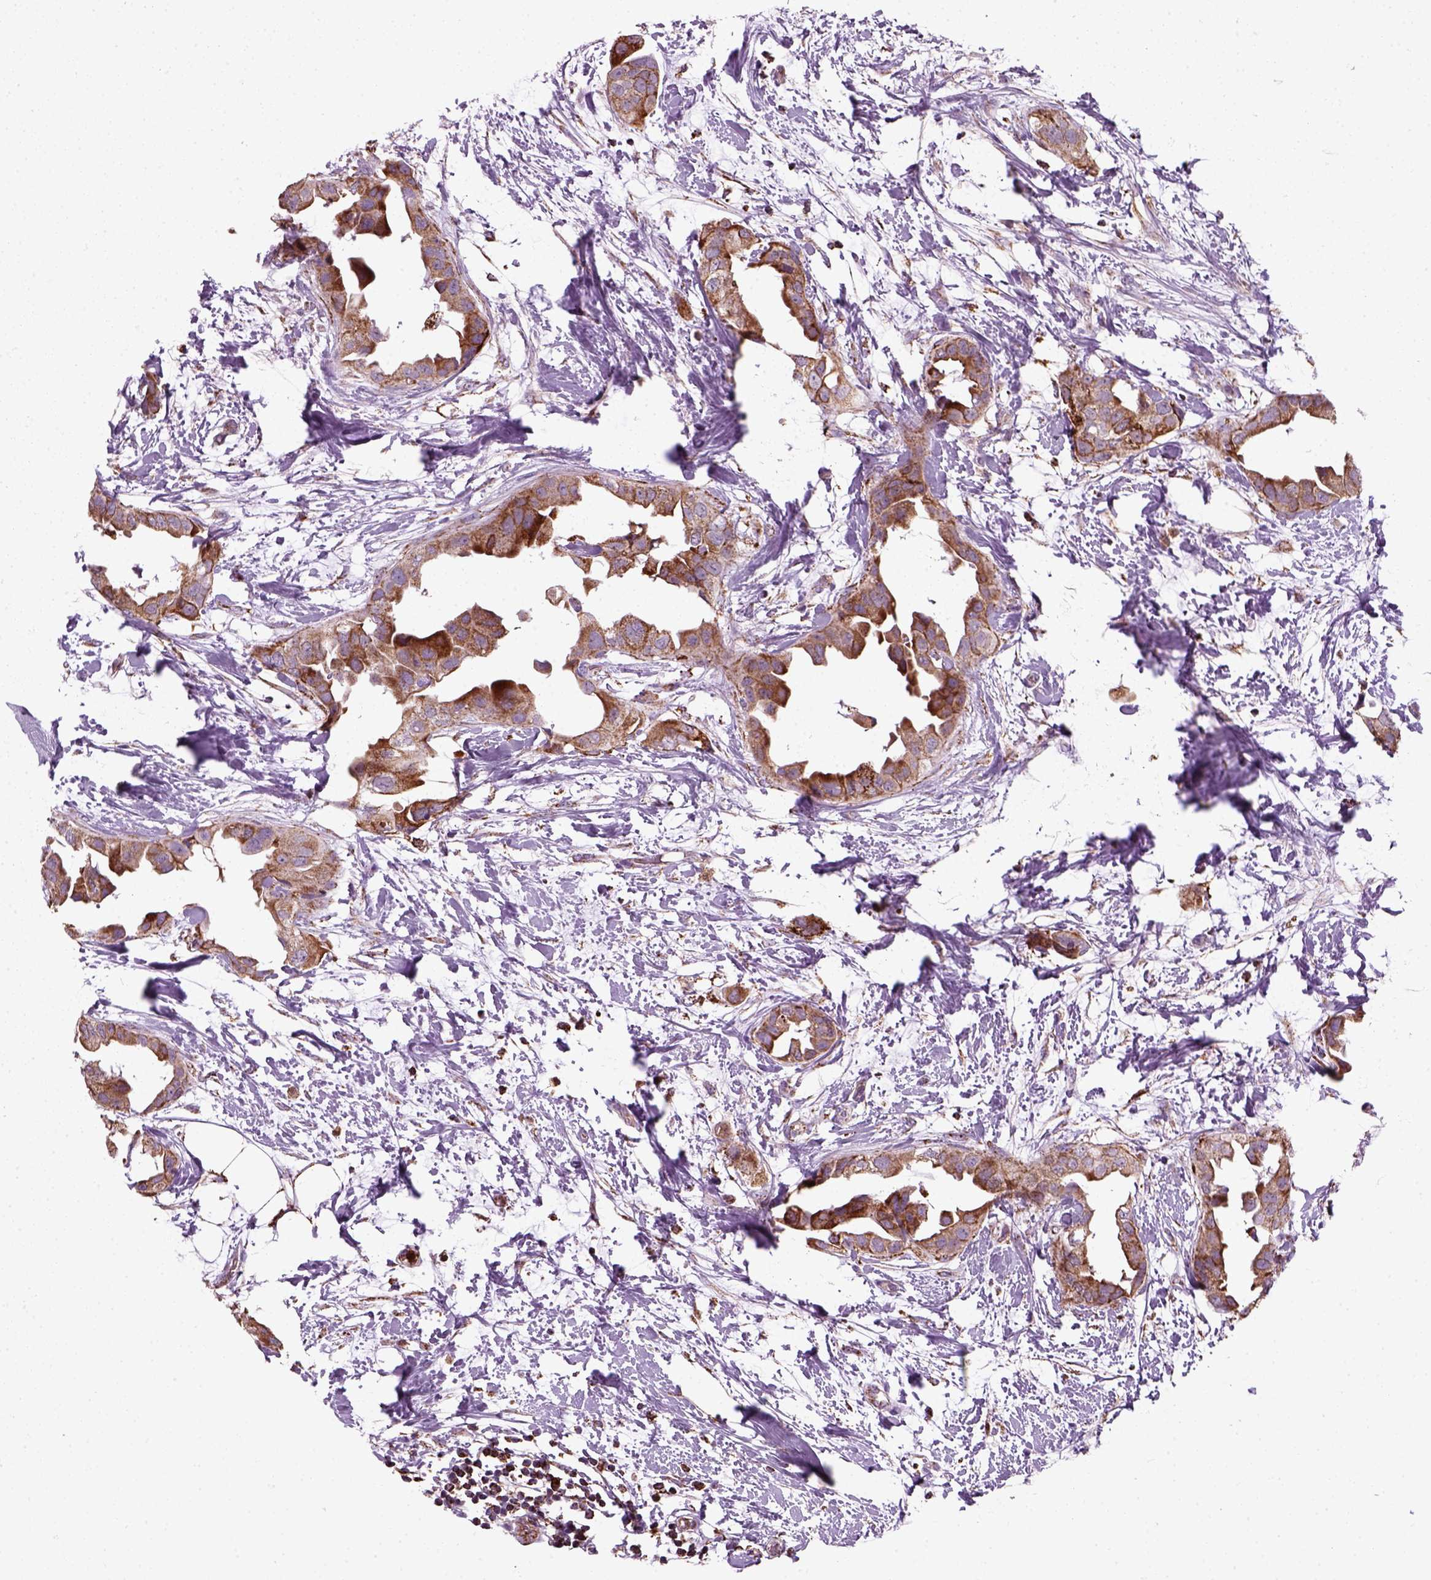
{"staining": {"intensity": "moderate", "quantity": ">75%", "location": "cytoplasmic/membranous"}, "tissue": "breast cancer", "cell_type": "Tumor cells", "image_type": "cancer", "snomed": [{"axis": "morphology", "description": "Normal tissue, NOS"}, {"axis": "morphology", "description": "Duct carcinoma"}, {"axis": "topography", "description": "Breast"}], "caption": "Immunohistochemistry (IHC) staining of breast cancer, which reveals medium levels of moderate cytoplasmic/membranous expression in approximately >75% of tumor cells indicating moderate cytoplasmic/membranous protein staining. The staining was performed using DAB (3,3'-diaminobenzidine) (brown) for protein detection and nuclei were counterstained in hematoxylin (blue).", "gene": "NUDT16L1", "patient": {"sex": "female", "age": 40}}